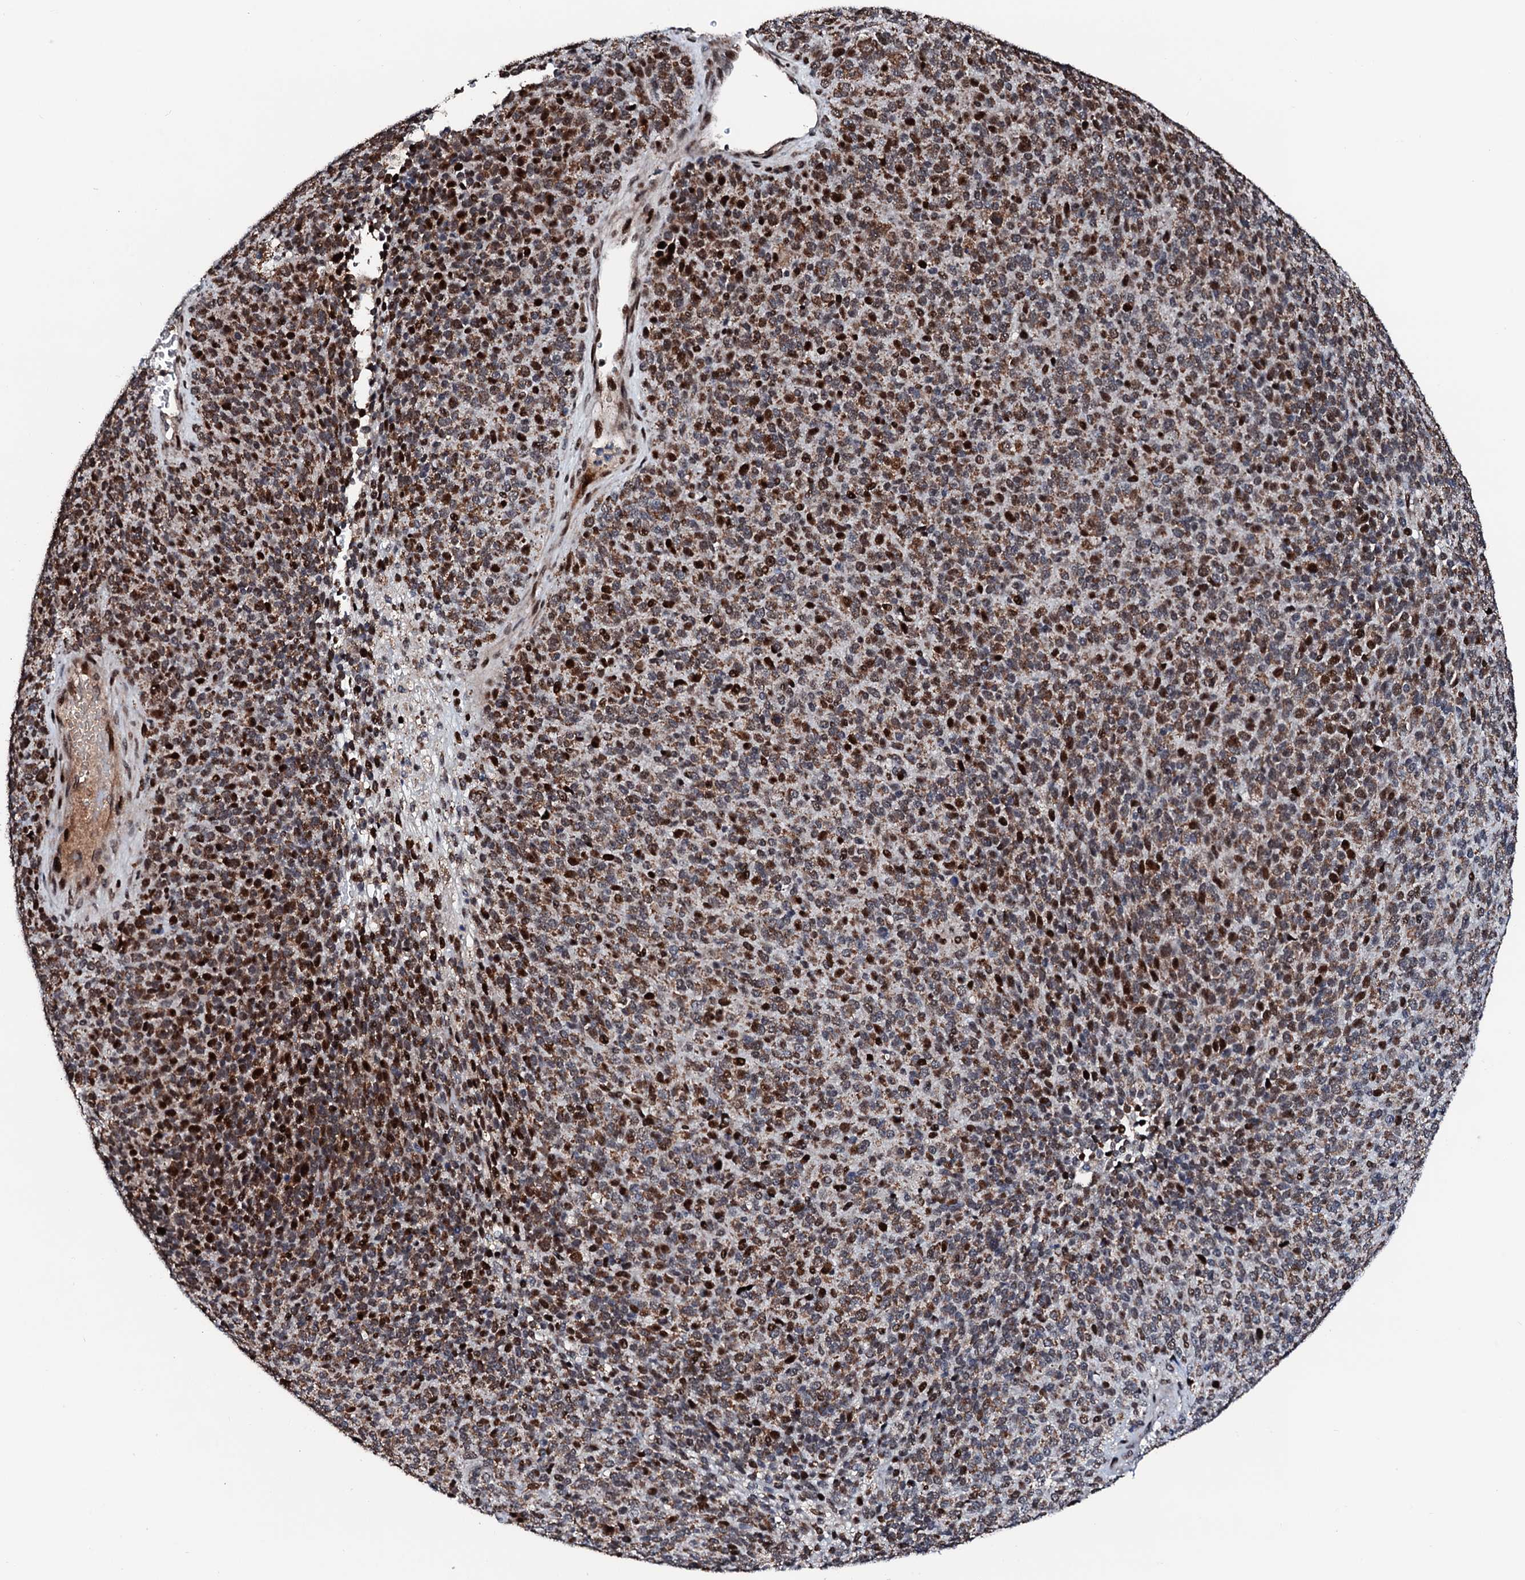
{"staining": {"intensity": "moderate", "quantity": ">75%", "location": "cytoplasmic/membranous,nuclear"}, "tissue": "melanoma", "cell_type": "Tumor cells", "image_type": "cancer", "snomed": [{"axis": "morphology", "description": "Malignant melanoma, Metastatic site"}, {"axis": "topography", "description": "Brain"}], "caption": "Immunohistochemistry (IHC) of melanoma exhibits medium levels of moderate cytoplasmic/membranous and nuclear positivity in about >75% of tumor cells. The staining is performed using DAB (3,3'-diaminobenzidine) brown chromogen to label protein expression. The nuclei are counter-stained blue using hematoxylin.", "gene": "KIF18A", "patient": {"sex": "female", "age": 56}}